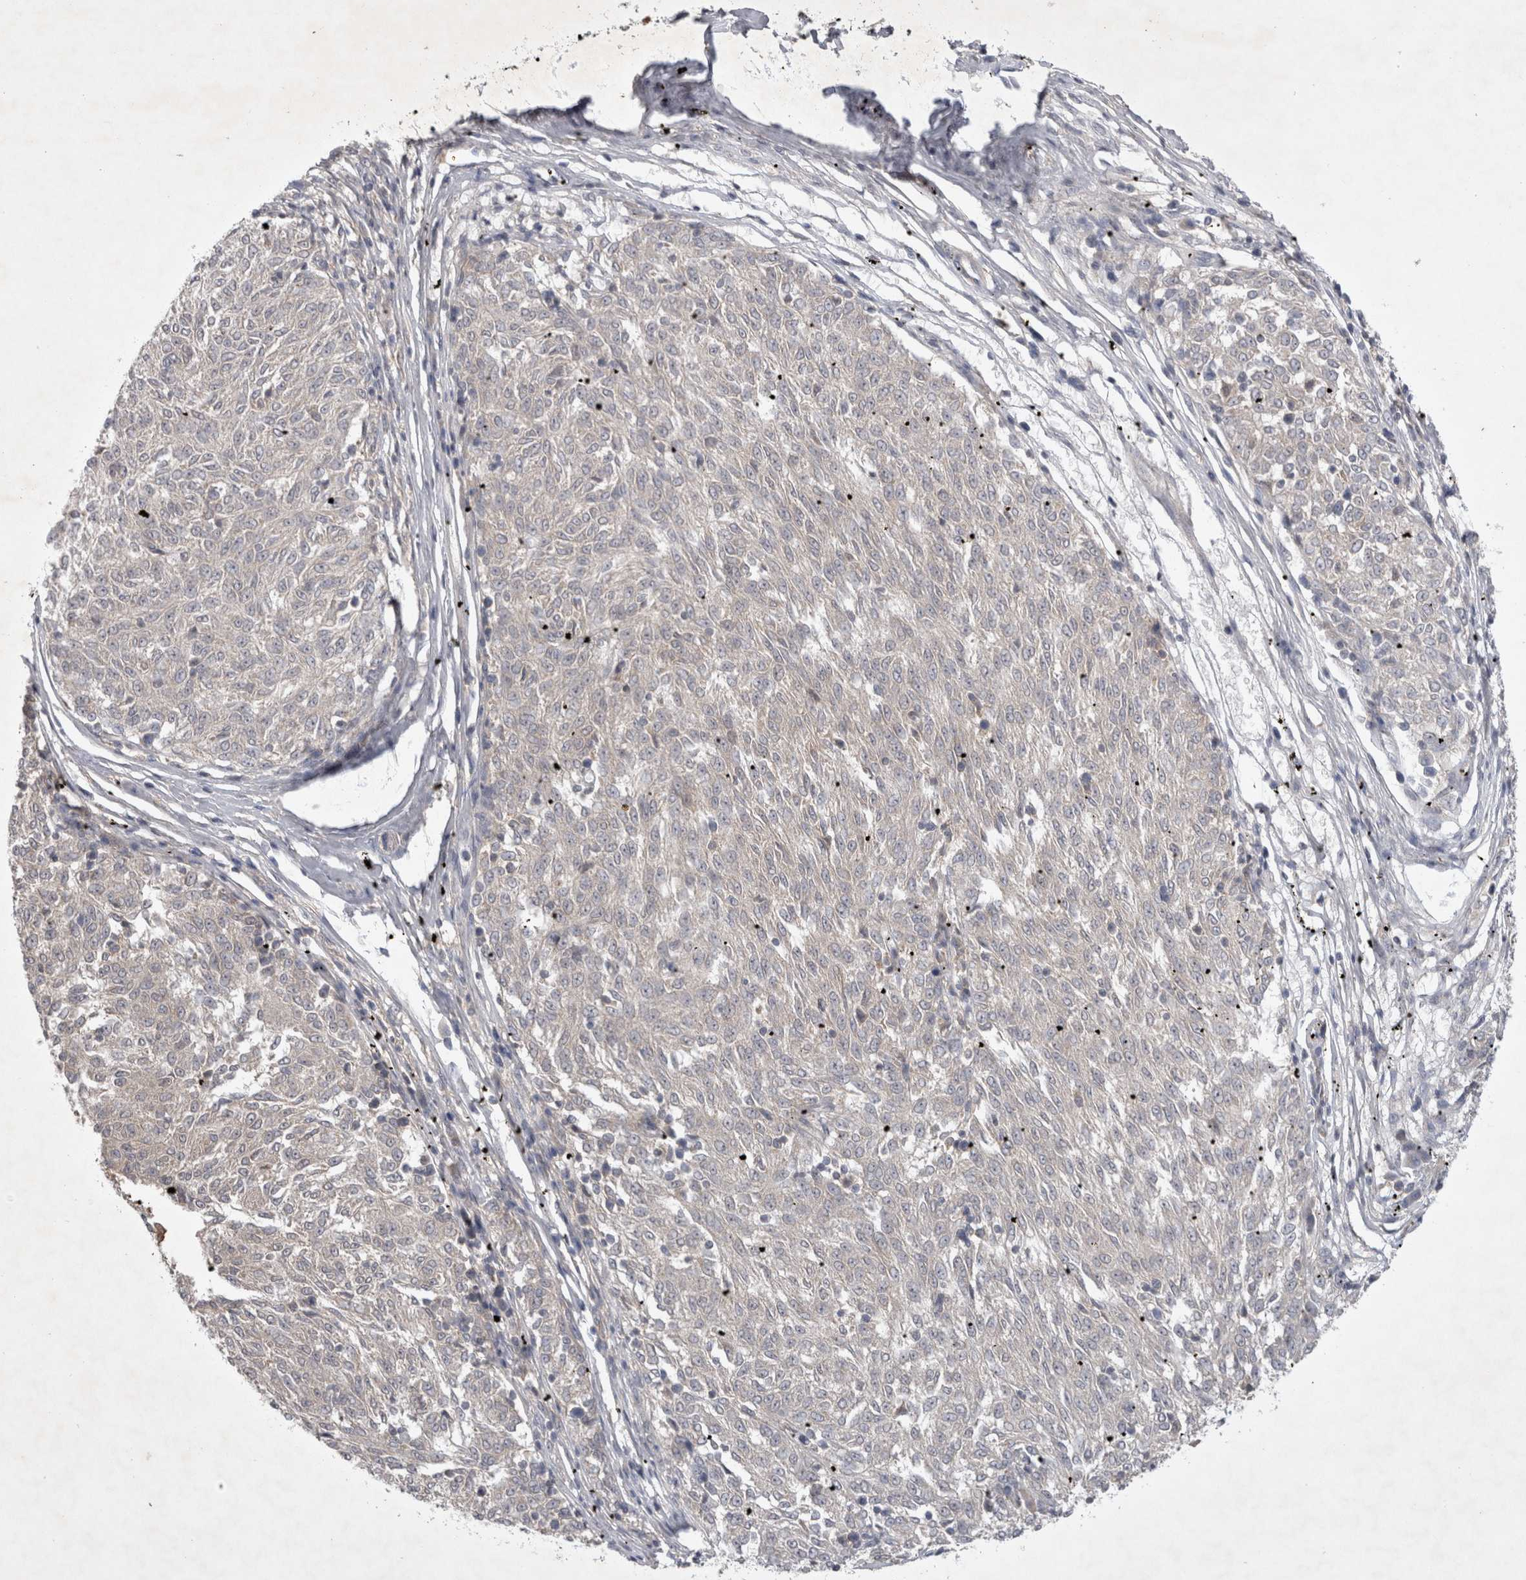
{"staining": {"intensity": "negative", "quantity": "none", "location": "none"}, "tissue": "melanoma", "cell_type": "Tumor cells", "image_type": "cancer", "snomed": [{"axis": "morphology", "description": "Malignant melanoma, NOS"}, {"axis": "topography", "description": "Skin"}], "caption": "An immunohistochemistry (IHC) micrograph of melanoma is shown. There is no staining in tumor cells of melanoma. (DAB (3,3'-diaminobenzidine) IHC, high magnification).", "gene": "SRD5A3", "patient": {"sex": "female", "age": 72}}